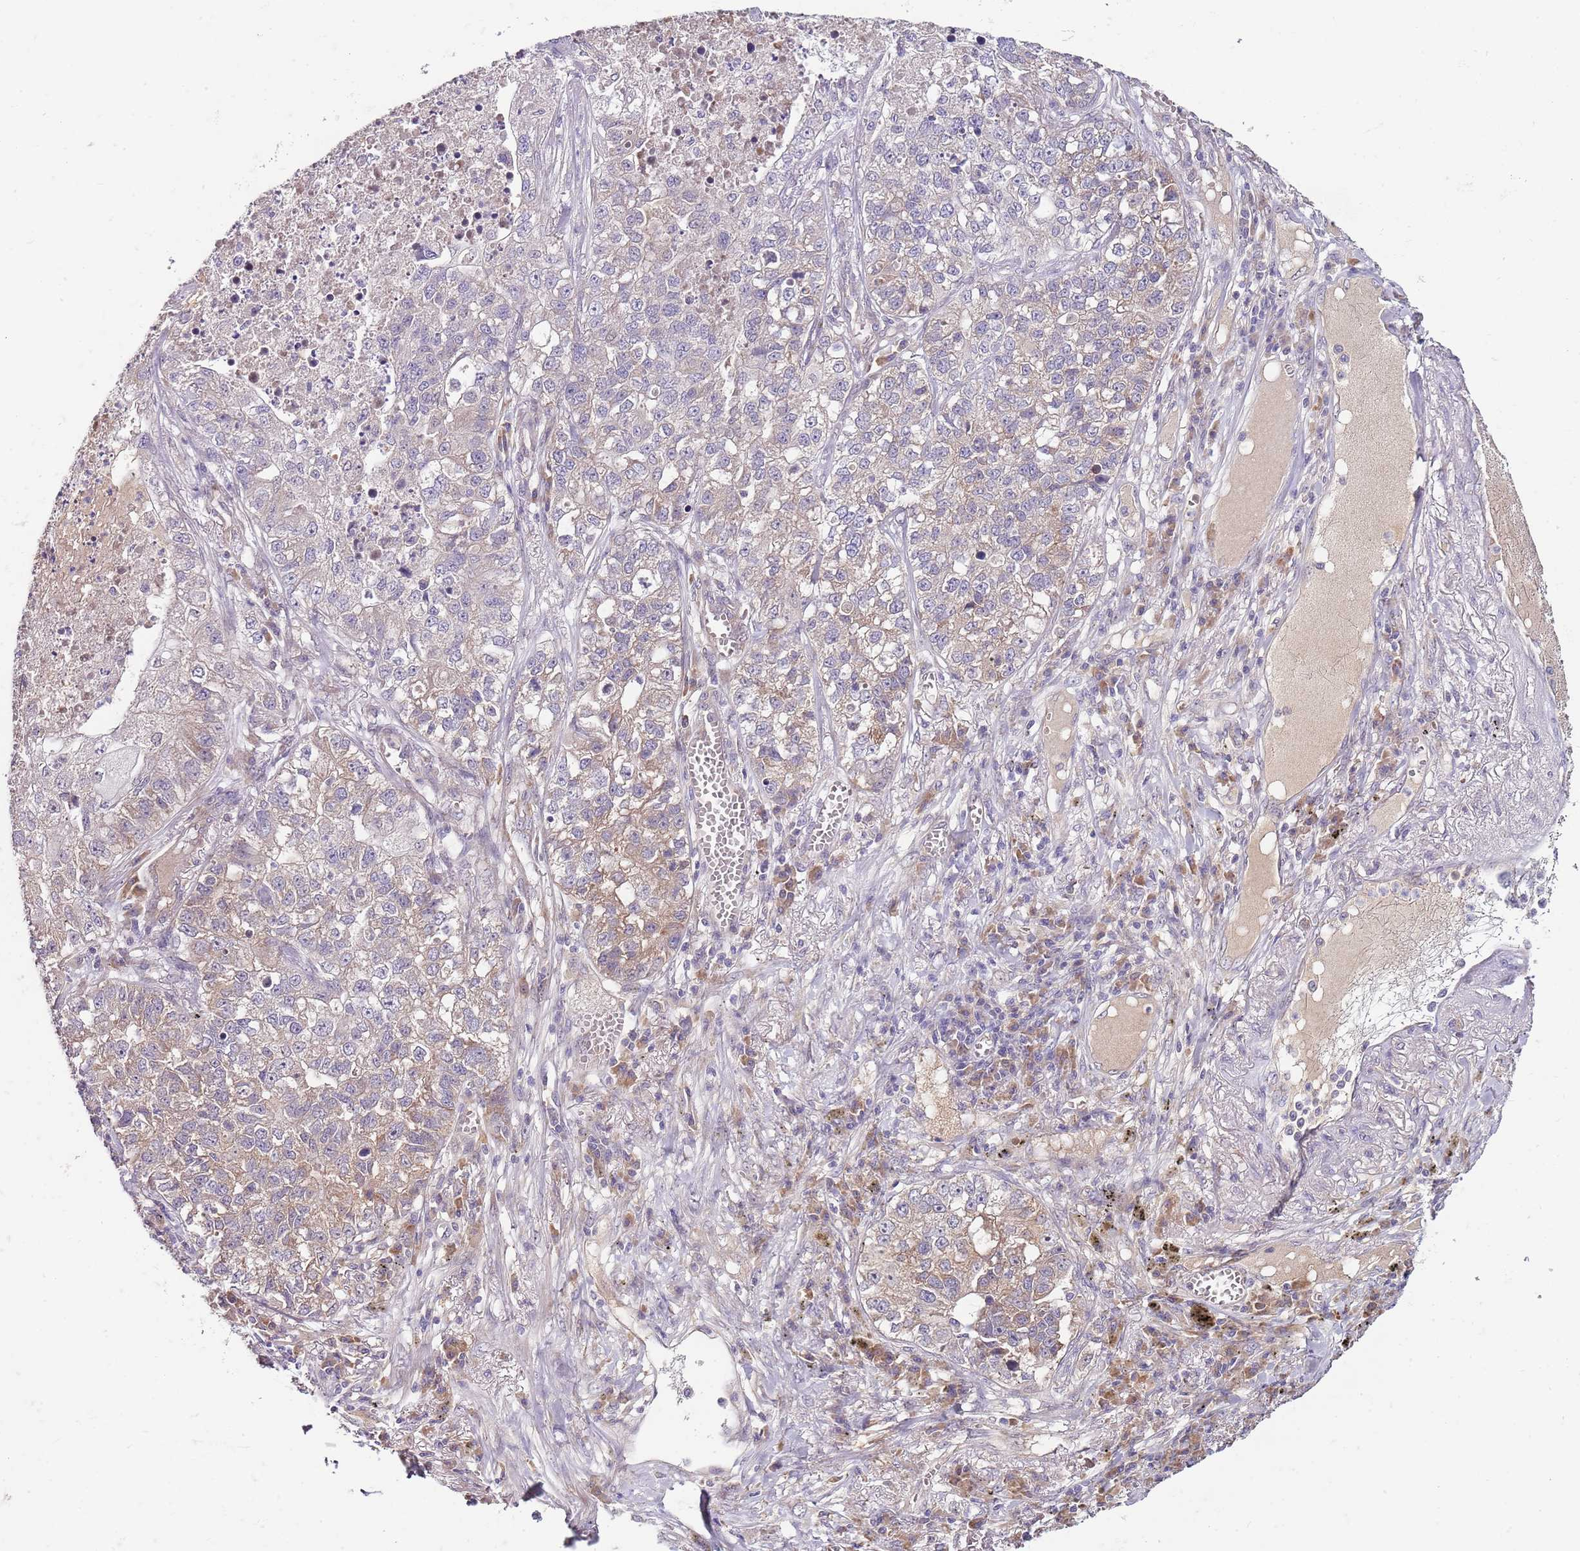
{"staining": {"intensity": "weak", "quantity": "<25%", "location": "cytoplasmic/membranous"}, "tissue": "lung cancer", "cell_type": "Tumor cells", "image_type": "cancer", "snomed": [{"axis": "morphology", "description": "Adenocarcinoma, NOS"}, {"axis": "topography", "description": "Lung"}], "caption": "Photomicrograph shows no protein positivity in tumor cells of adenocarcinoma (lung) tissue. The staining is performed using DAB (3,3'-diaminobenzidine) brown chromogen with nuclei counter-stained in using hematoxylin.", "gene": "FBXL22", "patient": {"sex": "male", "age": 49}}